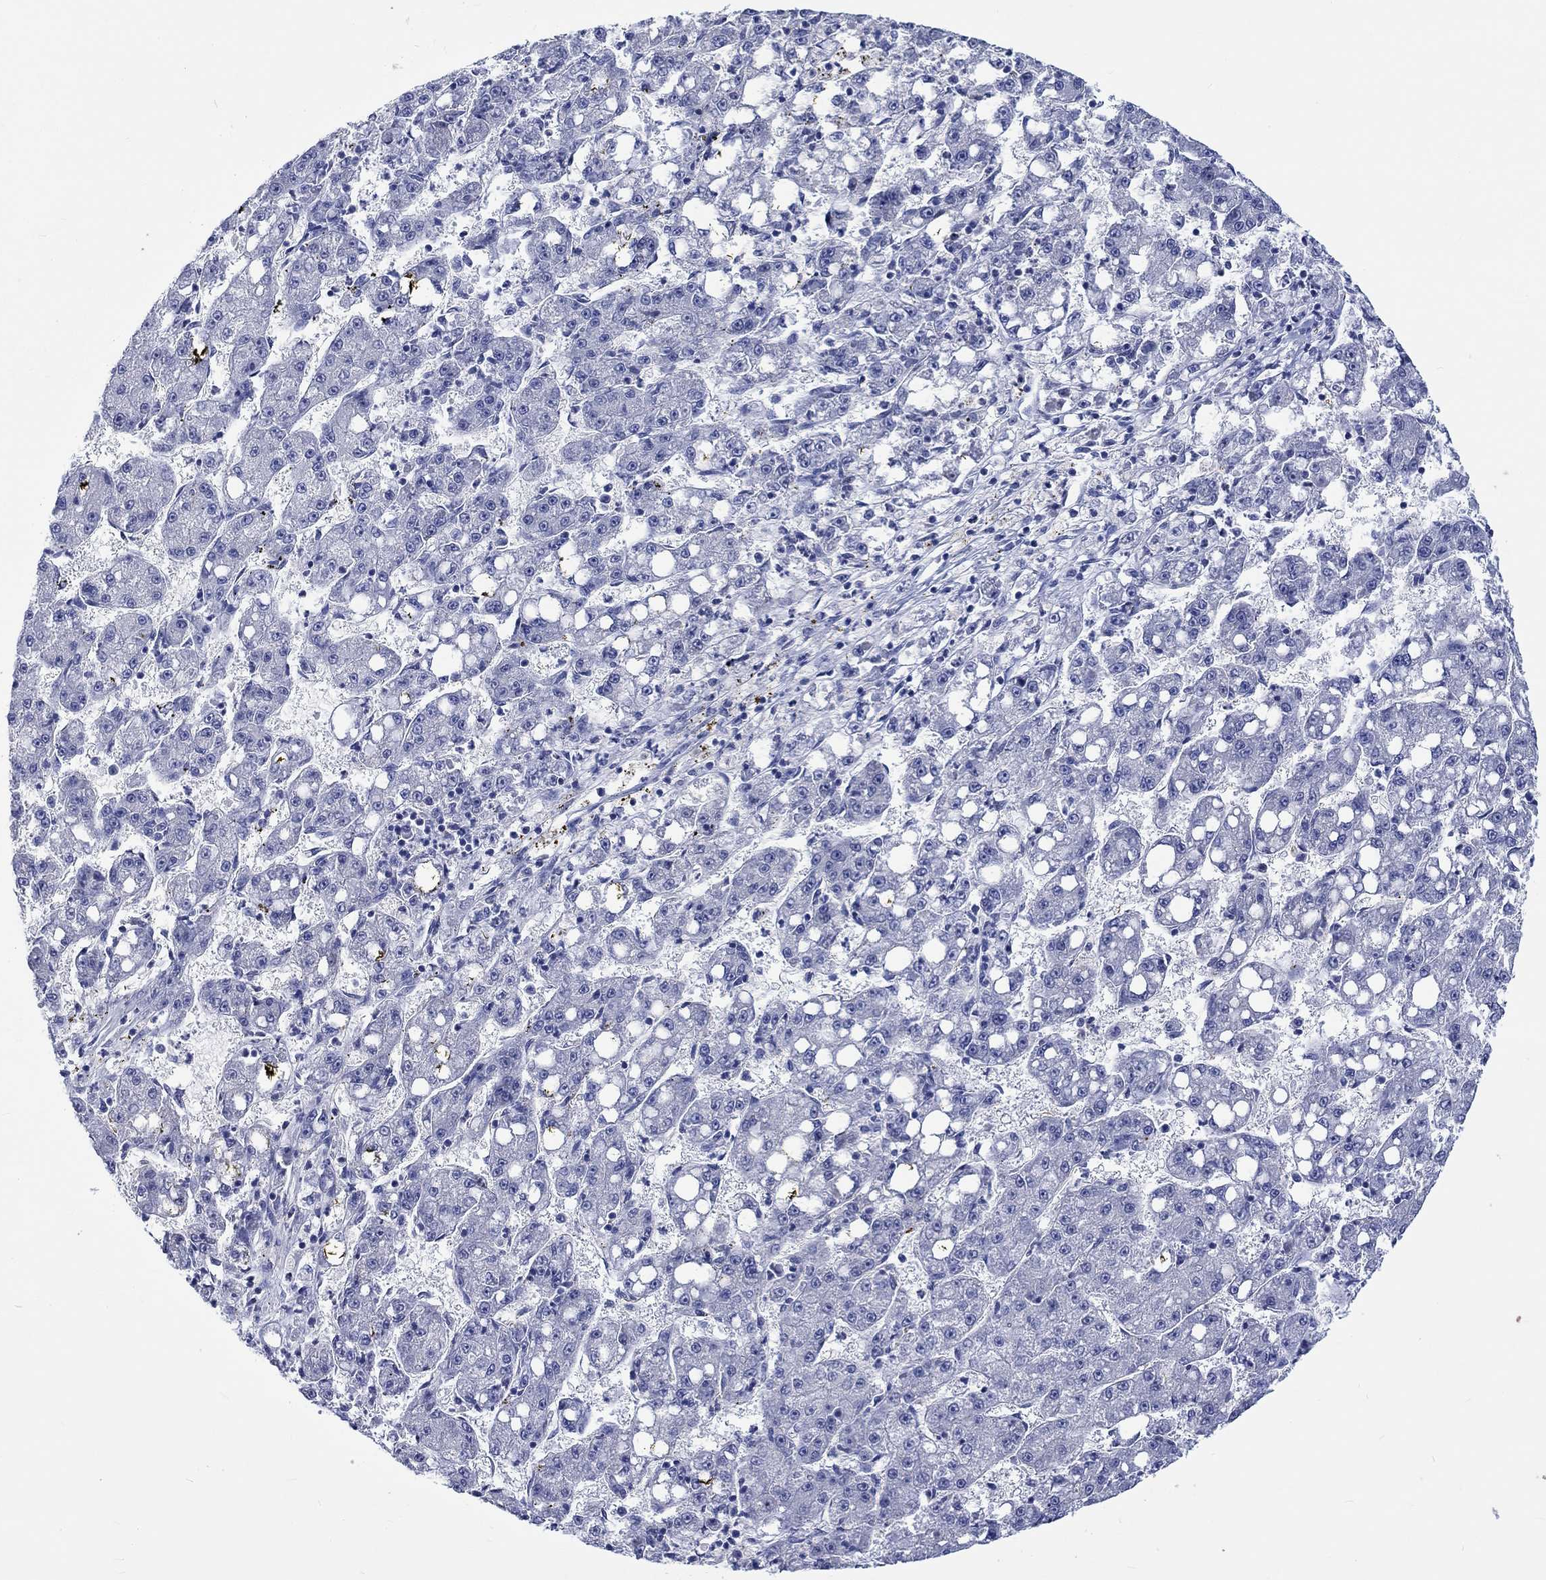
{"staining": {"intensity": "negative", "quantity": "none", "location": "none"}, "tissue": "liver cancer", "cell_type": "Tumor cells", "image_type": "cancer", "snomed": [{"axis": "morphology", "description": "Carcinoma, Hepatocellular, NOS"}, {"axis": "topography", "description": "Liver"}], "caption": "Protein analysis of liver cancer exhibits no significant positivity in tumor cells.", "gene": "CACNG3", "patient": {"sex": "female", "age": 65}}